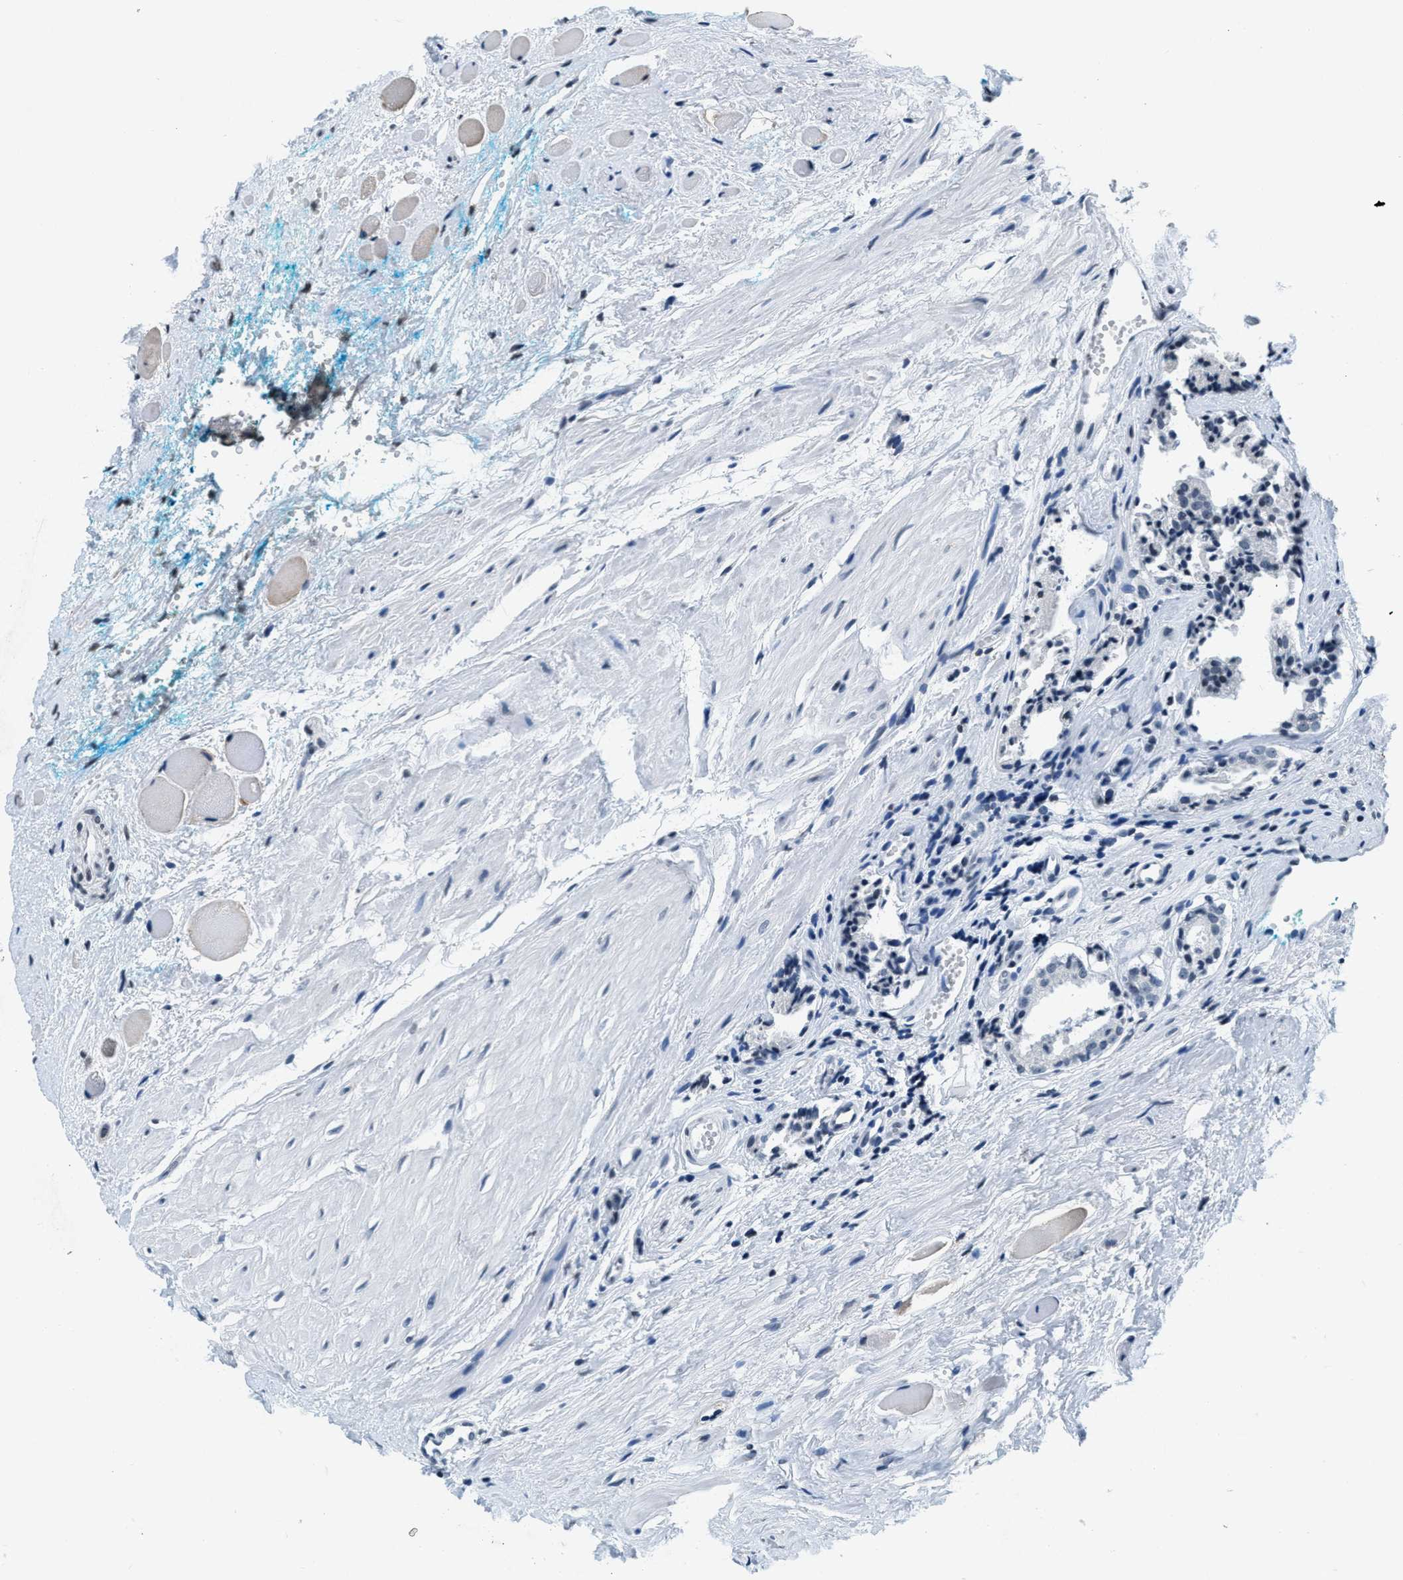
{"staining": {"intensity": "negative", "quantity": "none", "location": "none"}, "tissue": "prostate cancer", "cell_type": "Tumor cells", "image_type": "cancer", "snomed": [{"axis": "morphology", "description": "Adenocarcinoma, Low grade"}, {"axis": "topography", "description": "Prostate"}], "caption": "There is no significant expression in tumor cells of prostate cancer.", "gene": "CA4", "patient": {"sex": "male", "age": 57}}